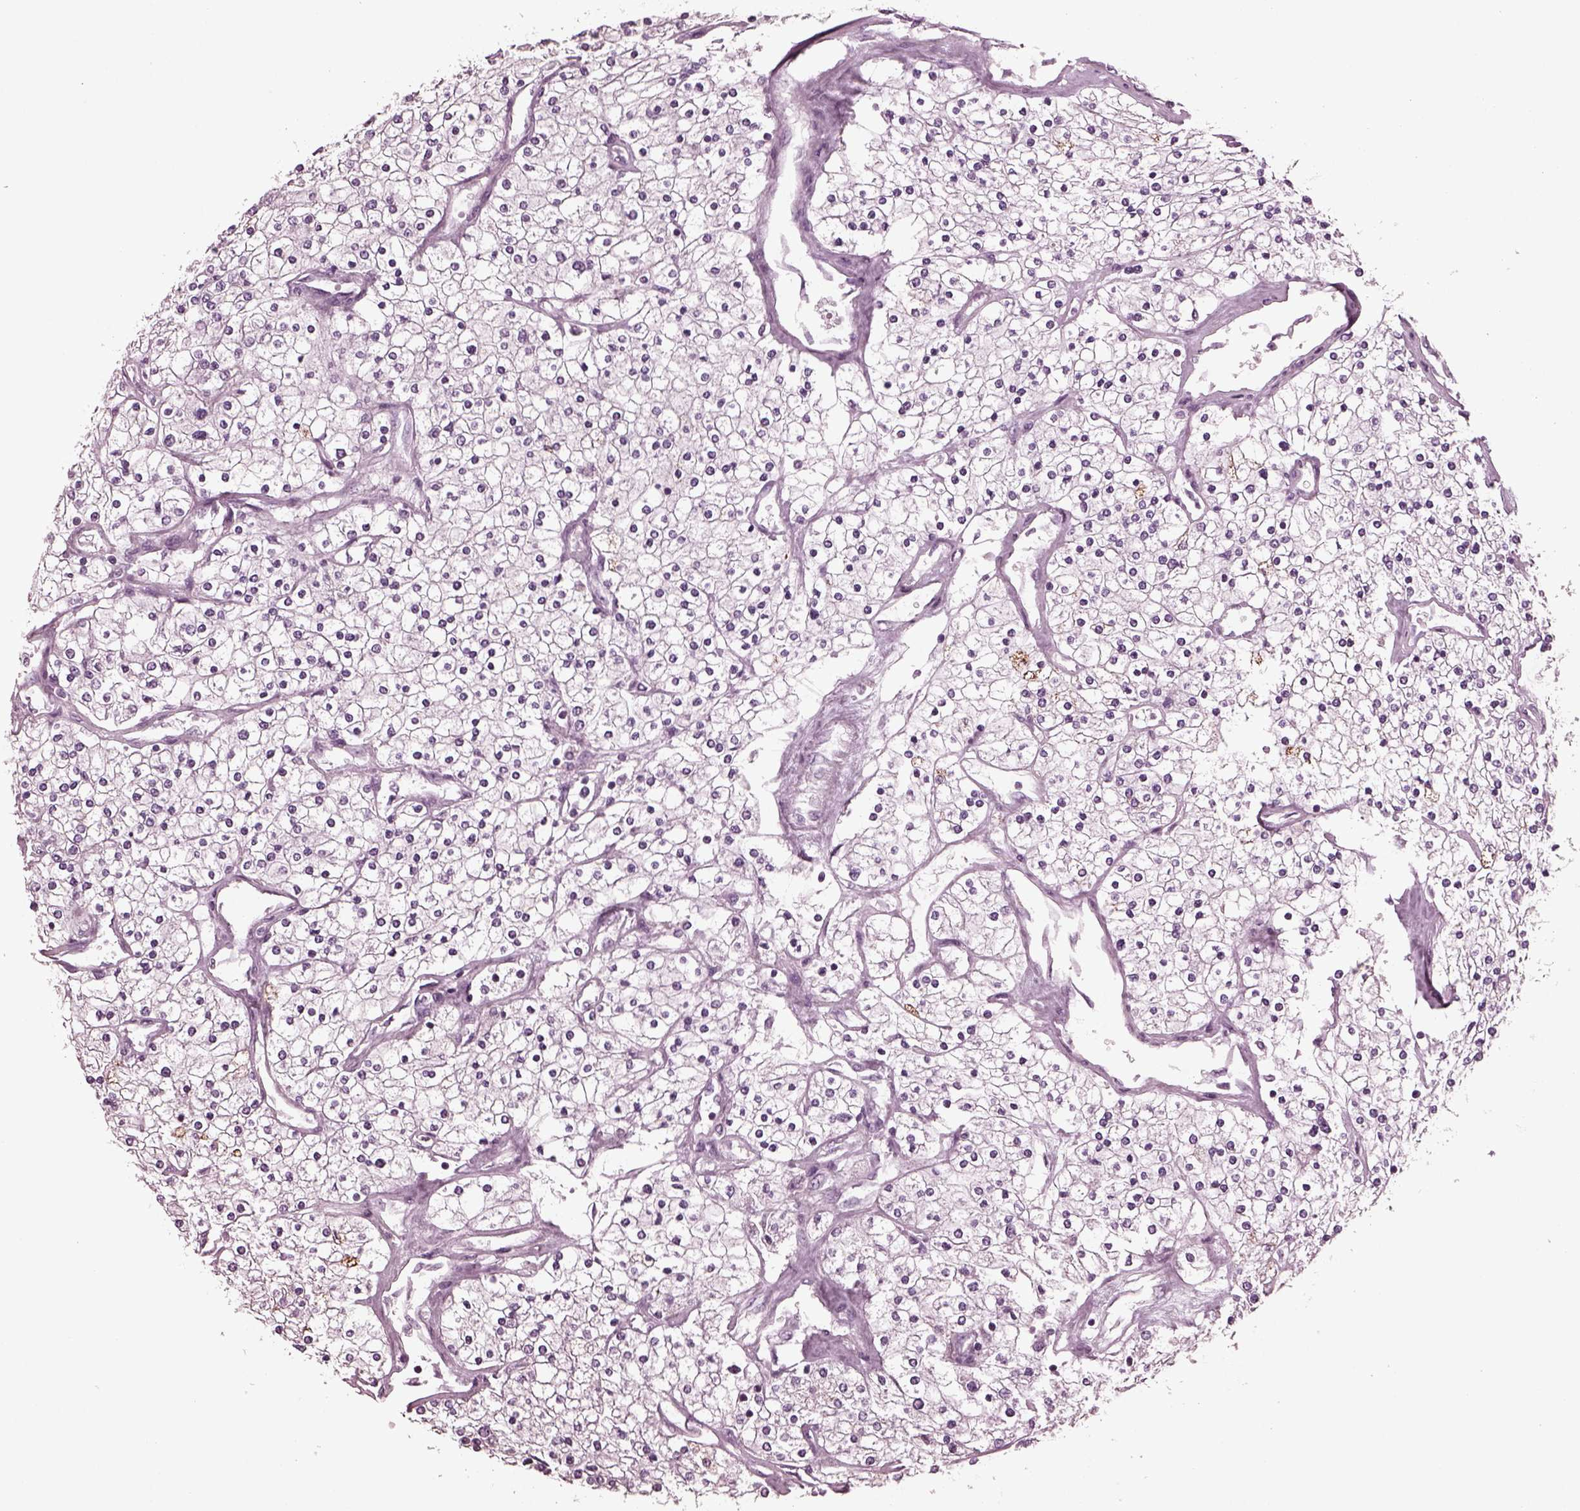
{"staining": {"intensity": "negative", "quantity": "none", "location": "none"}, "tissue": "renal cancer", "cell_type": "Tumor cells", "image_type": "cancer", "snomed": [{"axis": "morphology", "description": "Adenocarcinoma, NOS"}, {"axis": "topography", "description": "Kidney"}], "caption": "Tumor cells show no significant expression in renal cancer (adenocarcinoma).", "gene": "GDF11", "patient": {"sex": "male", "age": 80}}